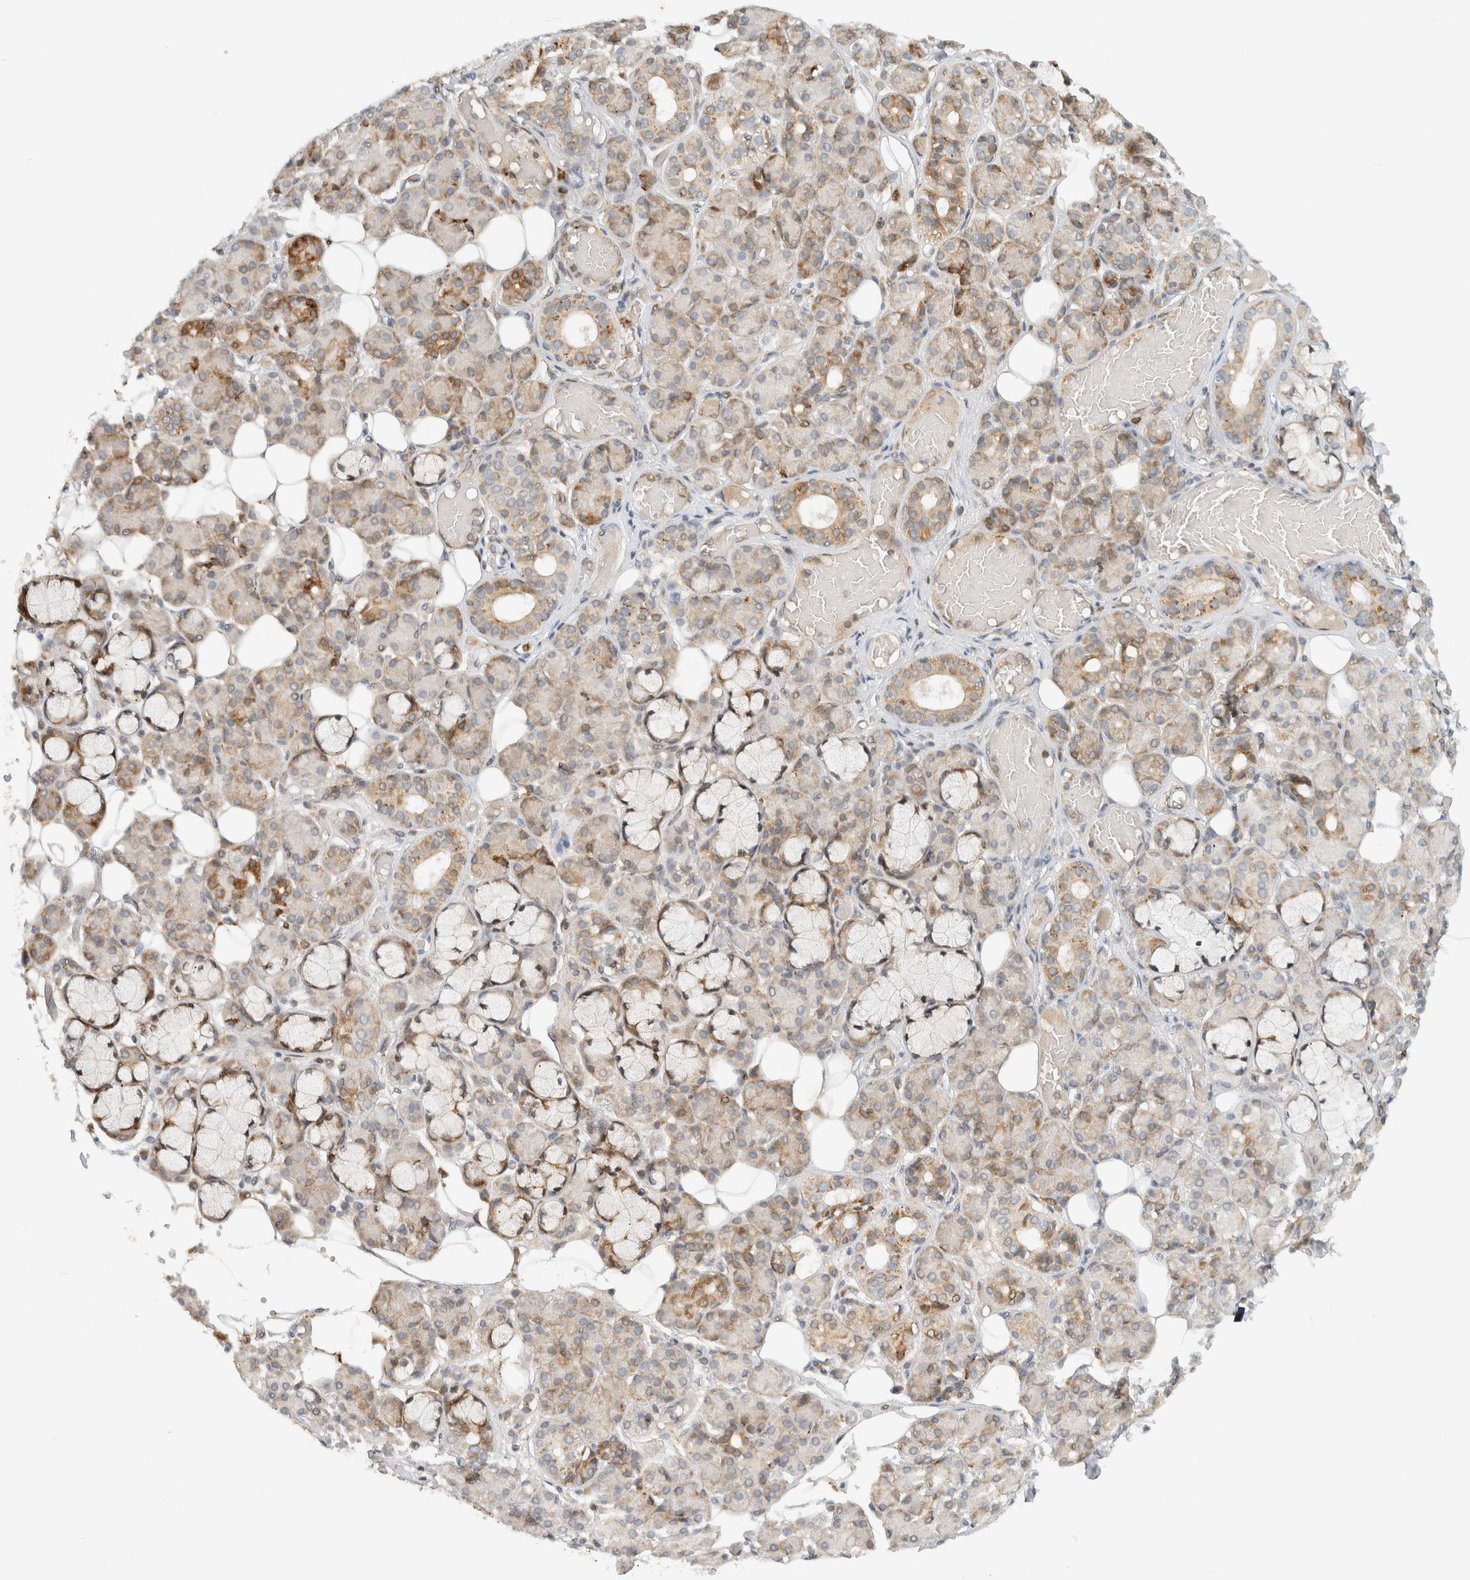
{"staining": {"intensity": "moderate", "quantity": "<25%", "location": "cytoplasmic/membranous"}, "tissue": "salivary gland", "cell_type": "Glandular cells", "image_type": "normal", "snomed": [{"axis": "morphology", "description": "Normal tissue, NOS"}, {"axis": "topography", "description": "Salivary gland"}], "caption": "The photomicrograph reveals immunohistochemical staining of normal salivary gland. There is moderate cytoplasmic/membranous expression is seen in approximately <25% of glandular cells.", "gene": "ITPRID1", "patient": {"sex": "male", "age": 63}}